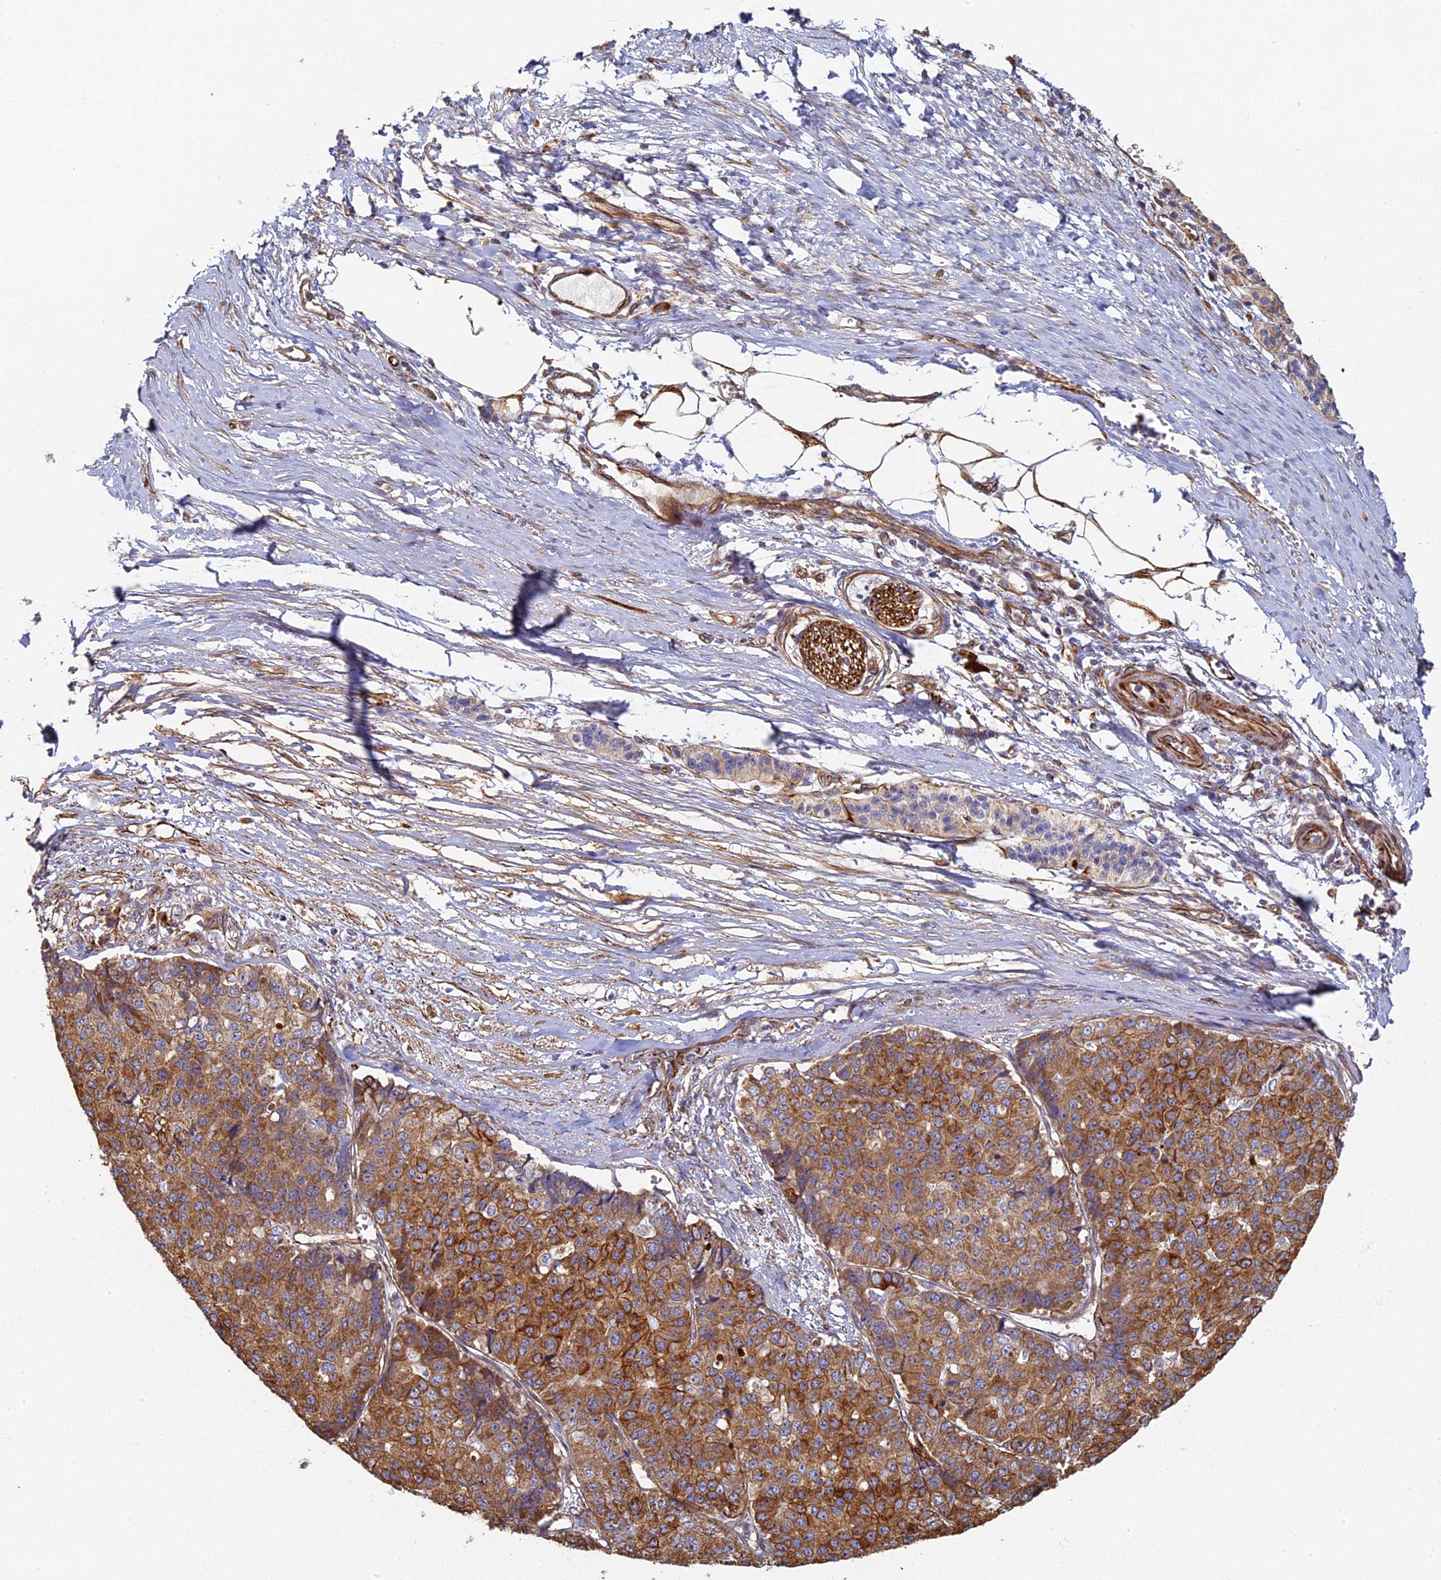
{"staining": {"intensity": "strong", "quantity": ">75%", "location": "cytoplasmic/membranous"}, "tissue": "pancreatic cancer", "cell_type": "Tumor cells", "image_type": "cancer", "snomed": [{"axis": "morphology", "description": "Adenocarcinoma, NOS"}, {"axis": "topography", "description": "Pancreas"}], "caption": "About >75% of tumor cells in adenocarcinoma (pancreatic) display strong cytoplasmic/membranous protein positivity as visualized by brown immunohistochemical staining.", "gene": "LRRC57", "patient": {"sex": "male", "age": 50}}